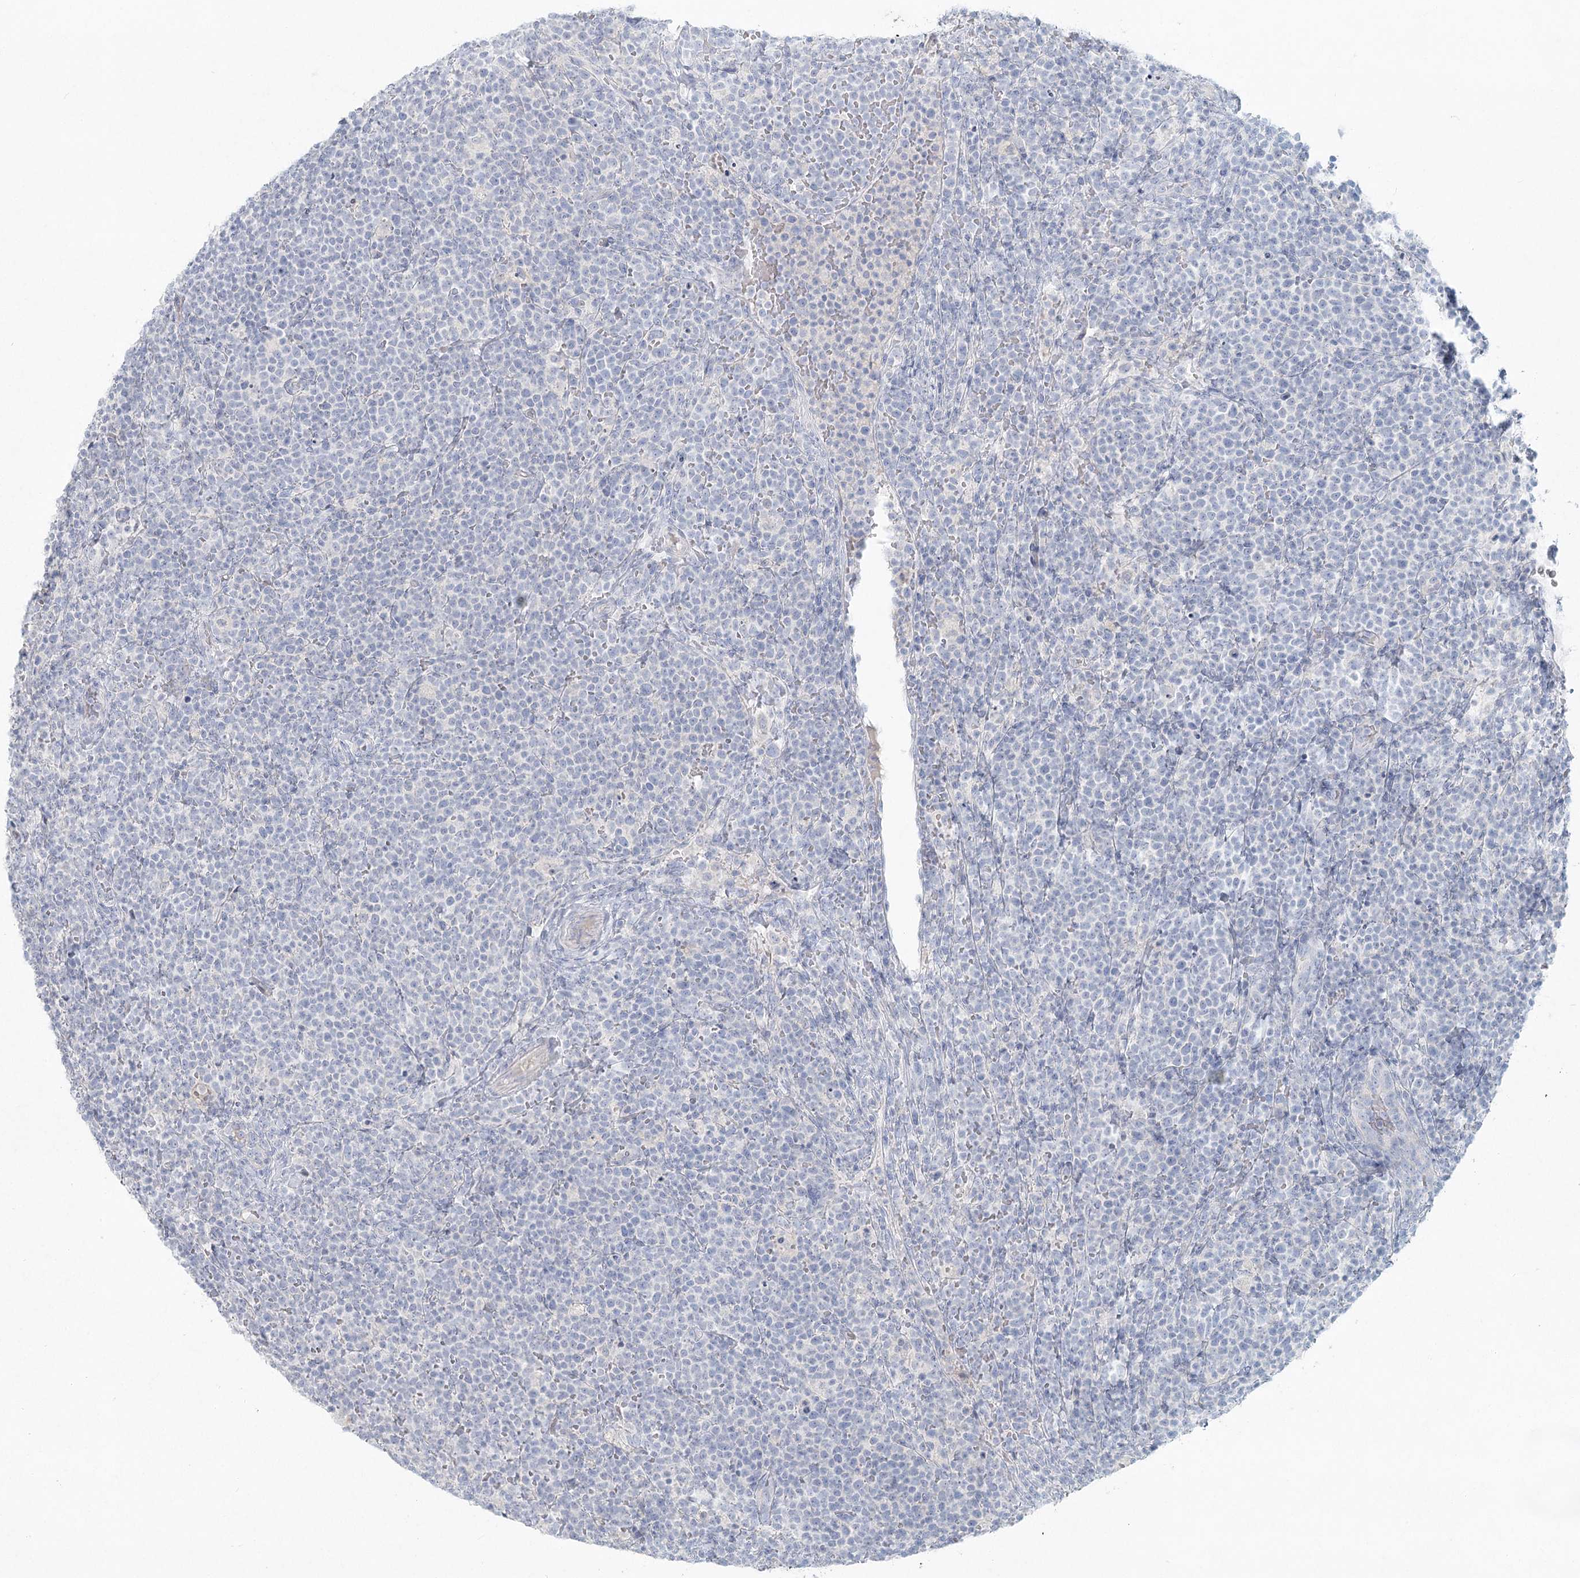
{"staining": {"intensity": "negative", "quantity": "none", "location": "none"}, "tissue": "lymphoma", "cell_type": "Tumor cells", "image_type": "cancer", "snomed": [{"axis": "morphology", "description": "Malignant lymphoma, non-Hodgkin's type, High grade"}, {"axis": "topography", "description": "Lymph node"}], "caption": "Micrograph shows no protein positivity in tumor cells of malignant lymphoma, non-Hodgkin's type (high-grade) tissue.", "gene": "LRP2BP", "patient": {"sex": "male", "age": 61}}